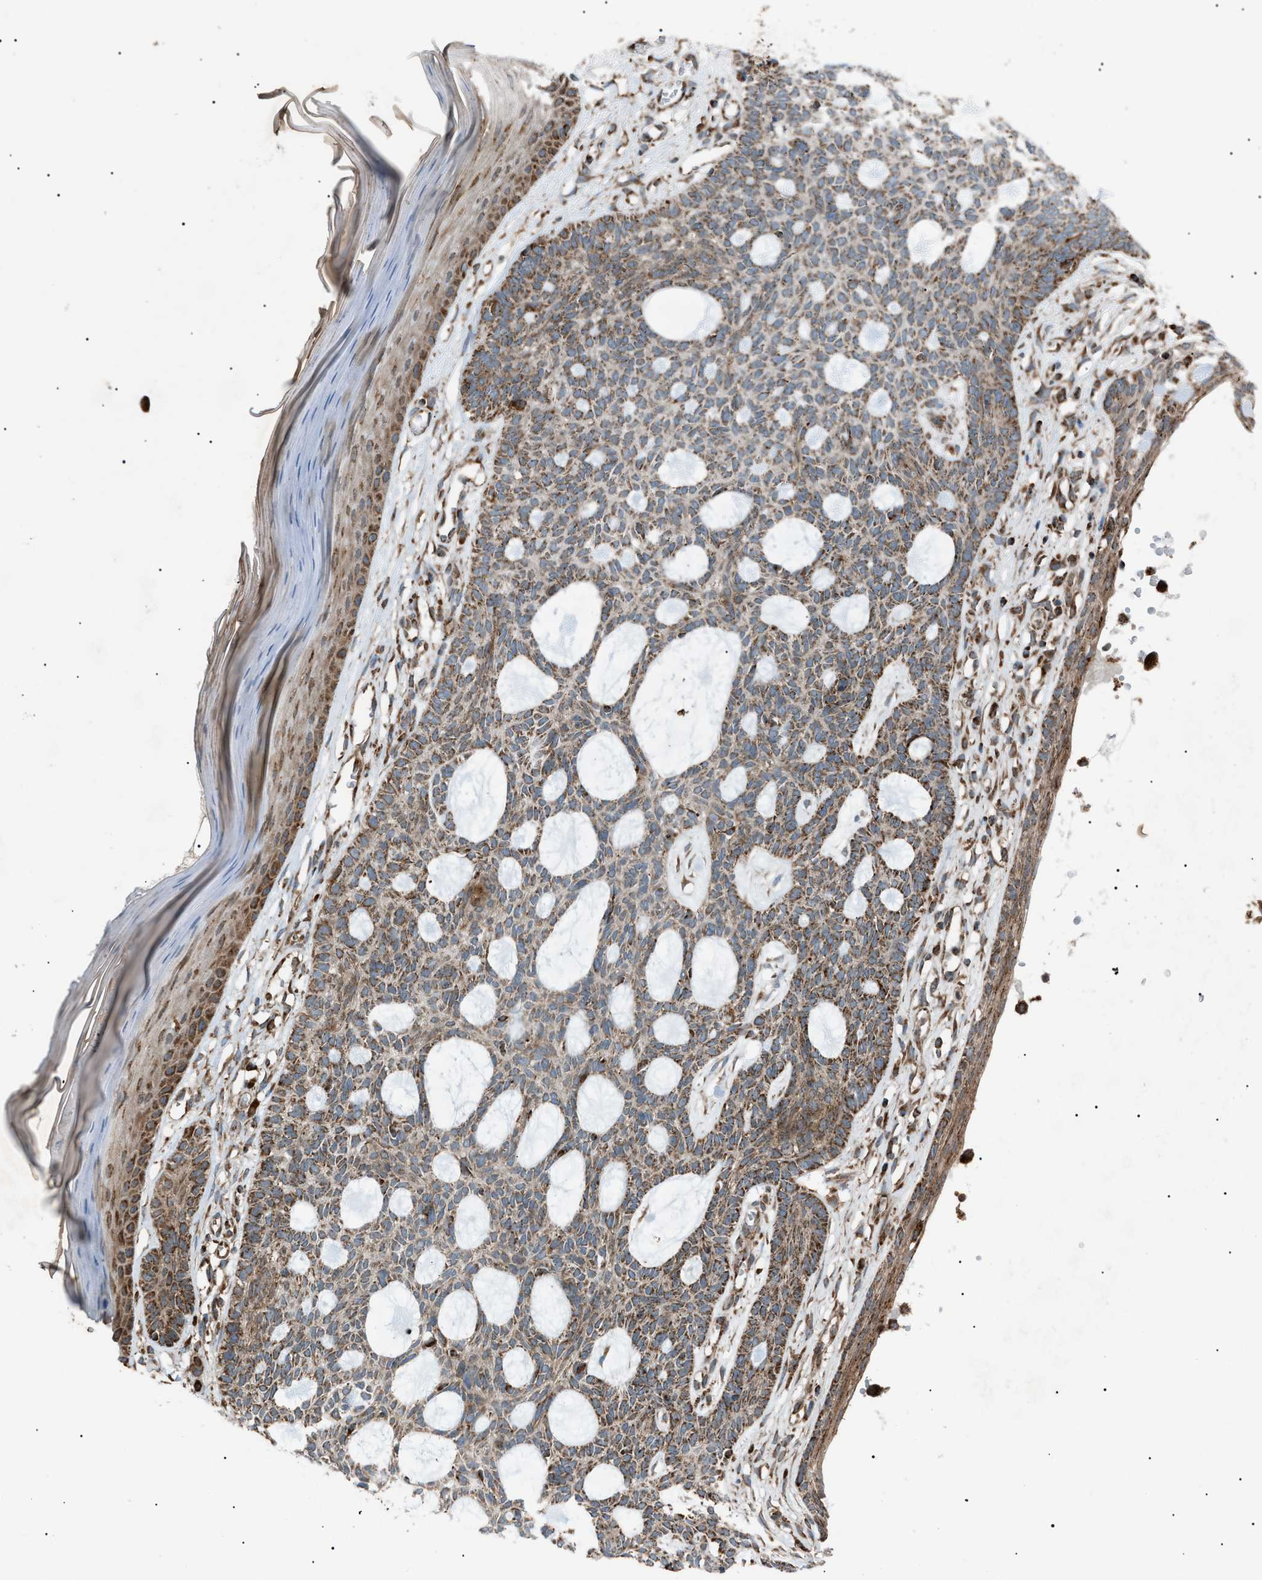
{"staining": {"intensity": "moderate", "quantity": ">75%", "location": "cytoplasmic/membranous"}, "tissue": "skin cancer", "cell_type": "Tumor cells", "image_type": "cancer", "snomed": [{"axis": "morphology", "description": "Basal cell carcinoma"}, {"axis": "topography", "description": "Skin"}], "caption": "This is an image of immunohistochemistry (IHC) staining of skin cancer (basal cell carcinoma), which shows moderate expression in the cytoplasmic/membranous of tumor cells.", "gene": "C1GALT1C1", "patient": {"sex": "male", "age": 67}}